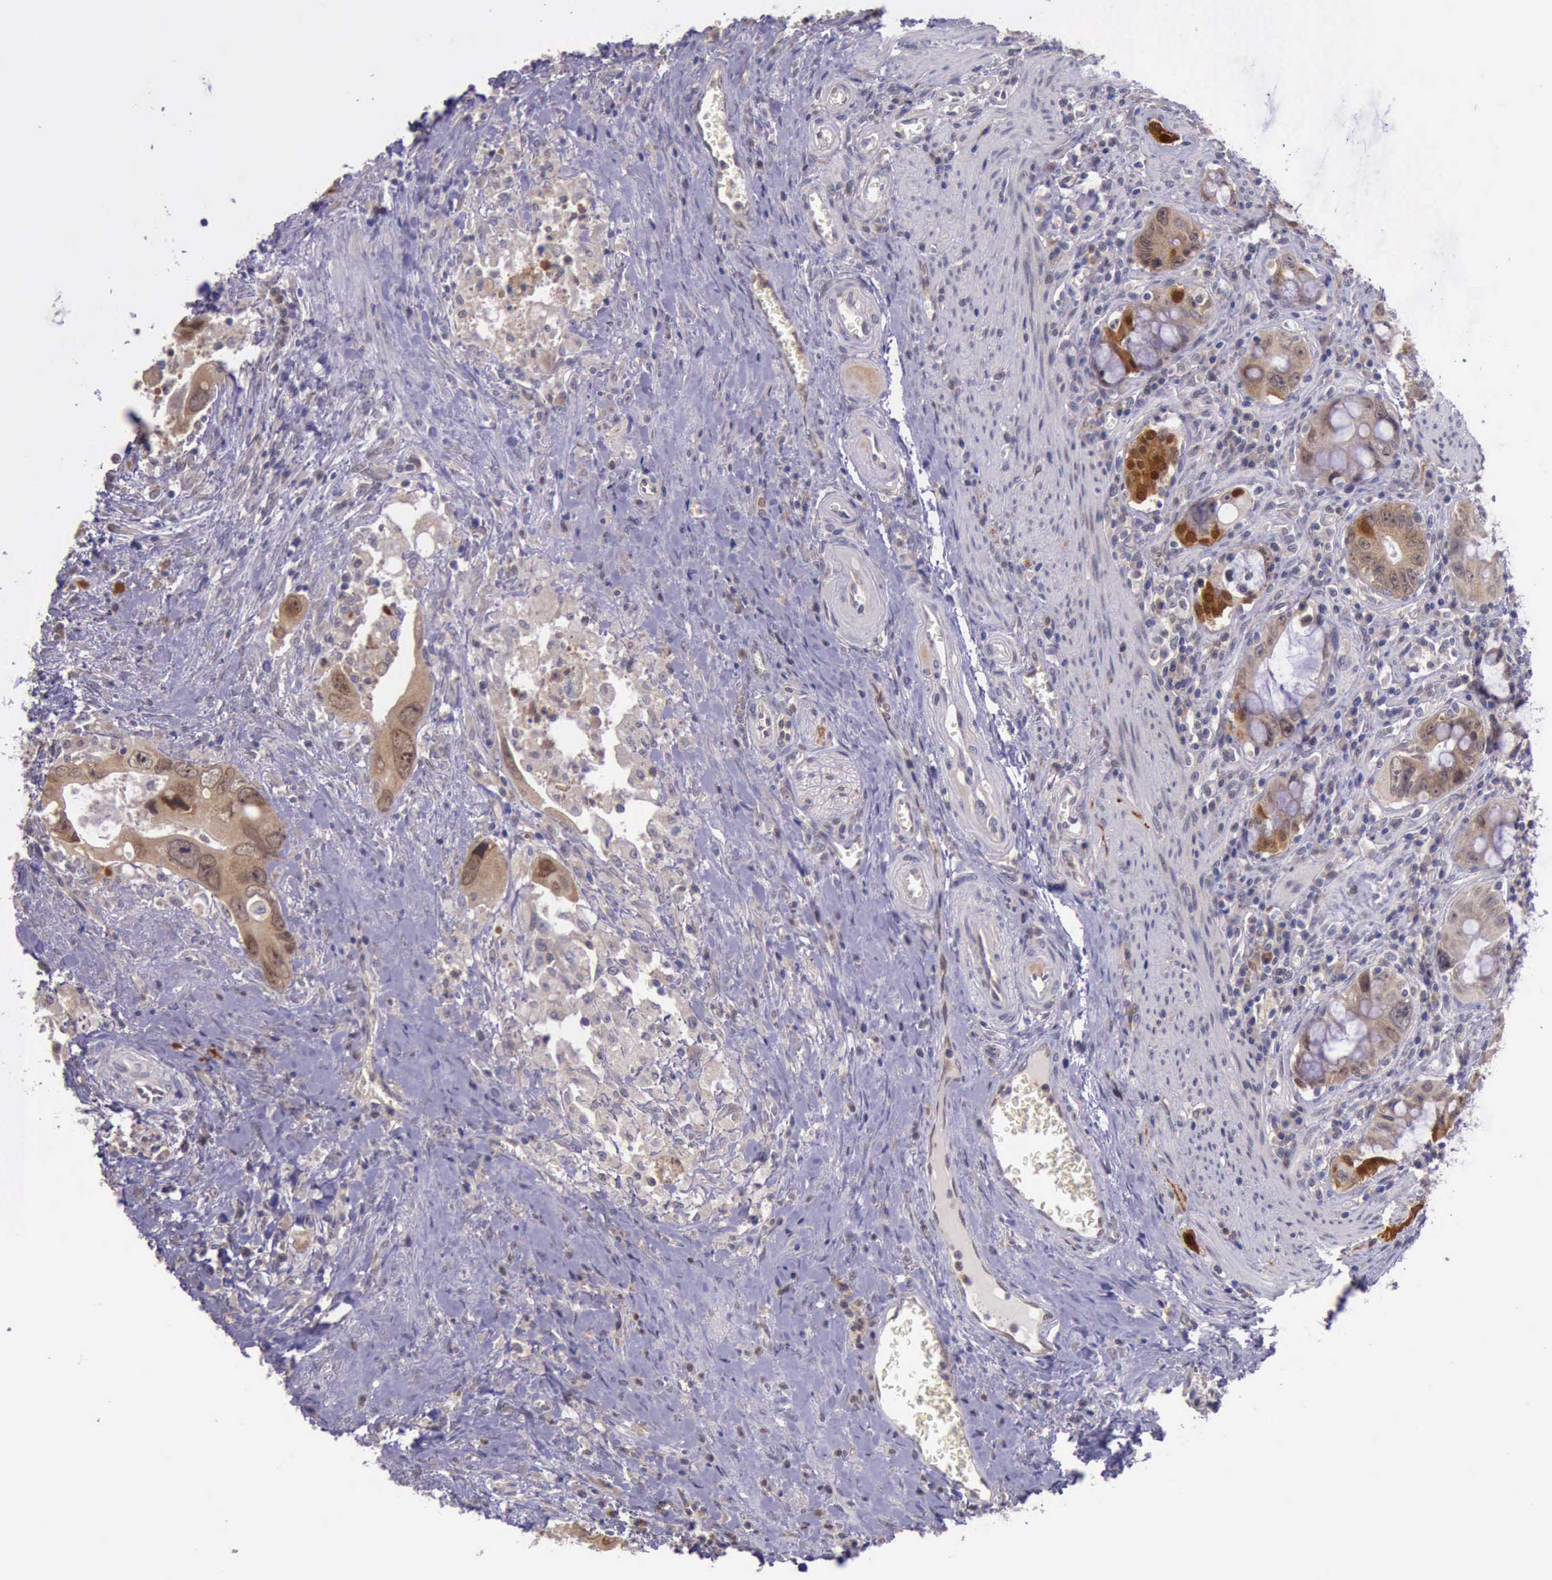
{"staining": {"intensity": "moderate", "quantity": ">75%", "location": "cytoplasmic/membranous"}, "tissue": "colorectal cancer", "cell_type": "Tumor cells", "image_type": "cancer", "snomed": [{"axis": "morphology", "description": "Adenocarcinoma, NOS"}, {"axis": "topography", "description": "Rectum"}], "caption": "Tumor cells display moderate cytoplasmic/membranous staining in approximately >75% of cells in adenocarcinoma (colorectal).", "gene": "PLEK2", "patient": {"sex": "male", "age": 70}}